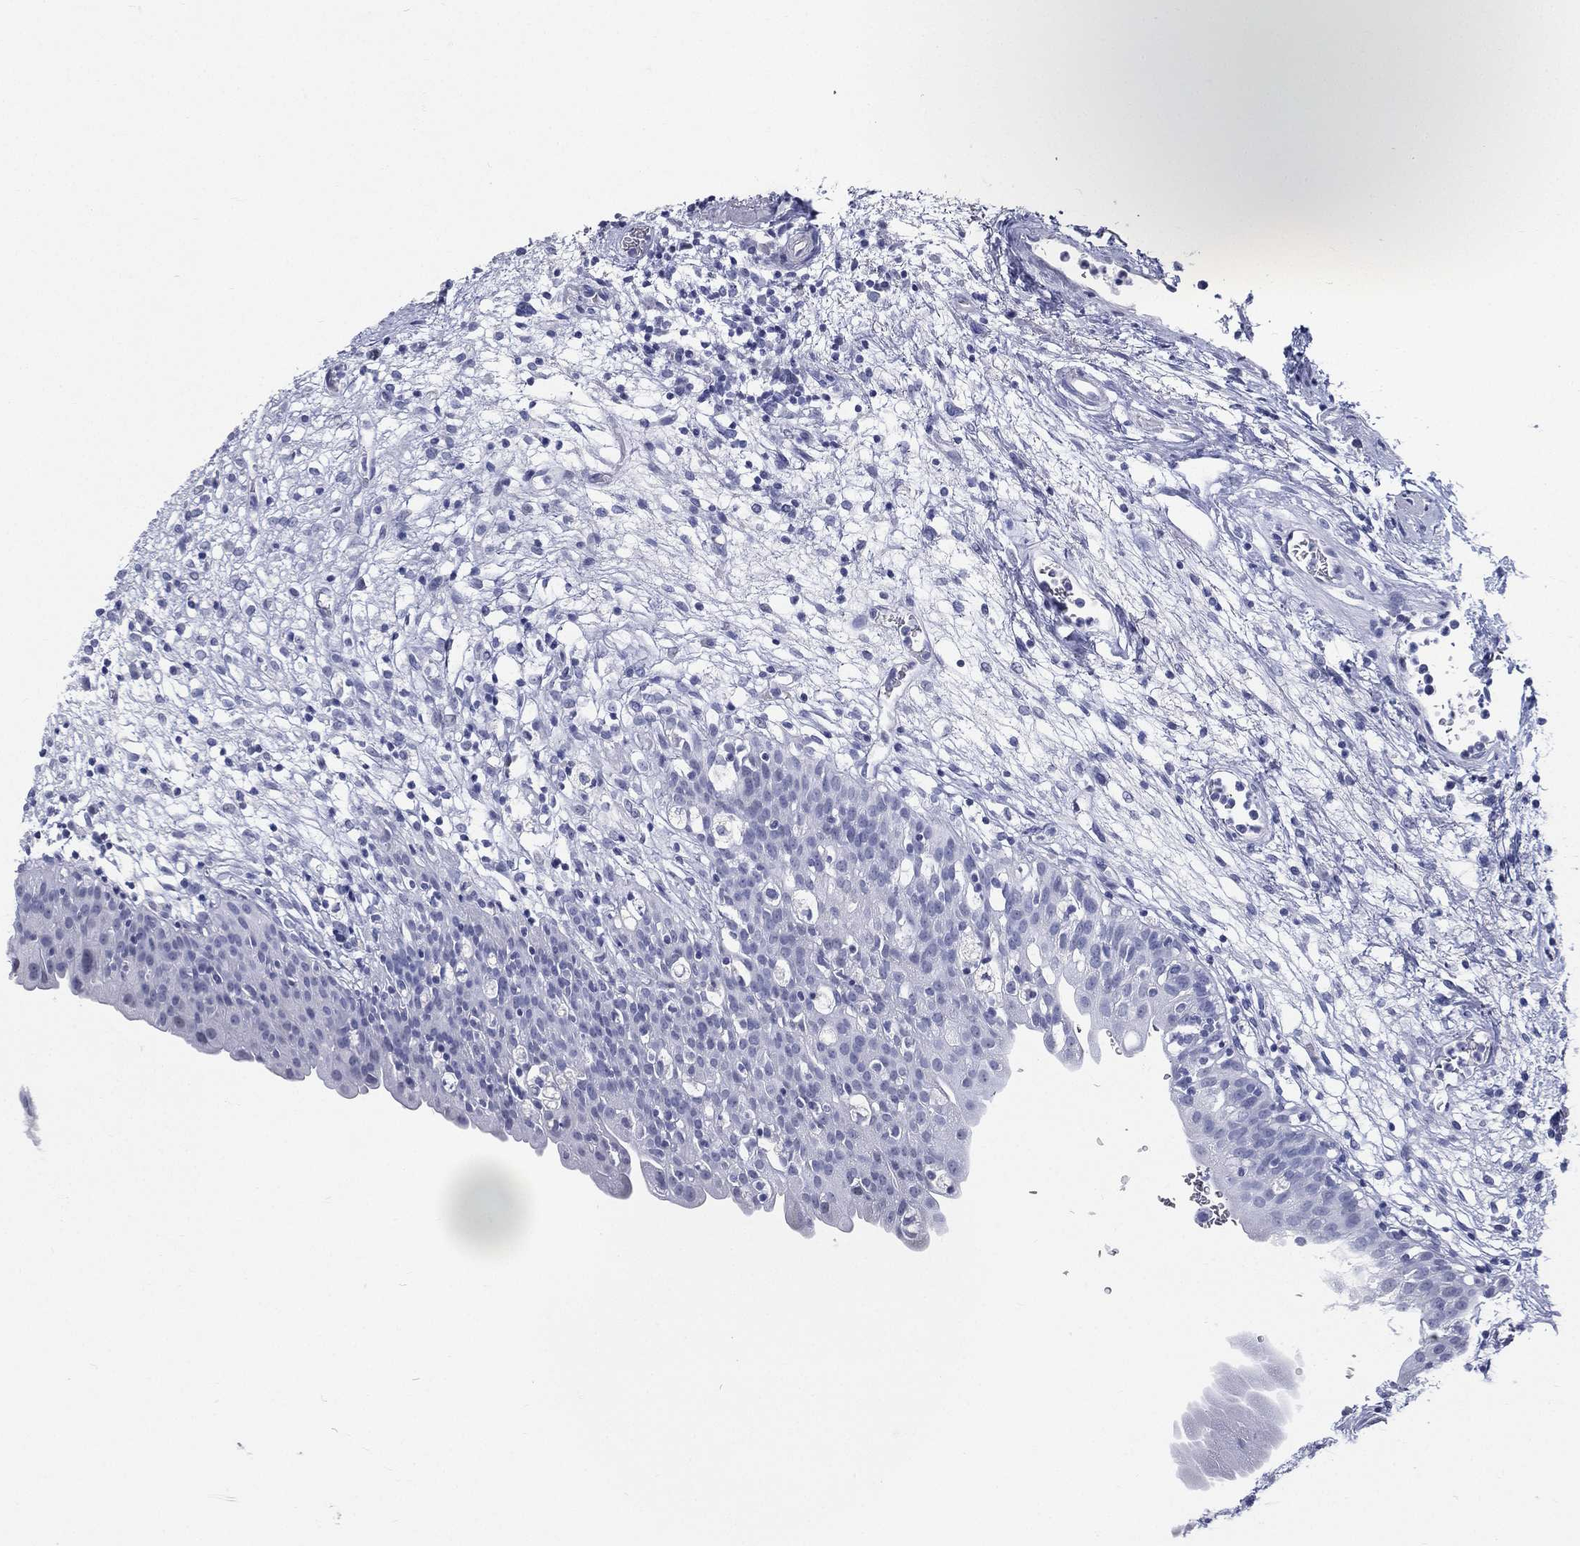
{"staining": {"intensity": "negative", "quantity": "none", "location": "none"}, "tissue": "urinary bladder", "cell_type": "Urothelial cells", "image_type": "normal", "snomed": [{"axis": "morphology", "description": "Normal tissue, NOS"}, {"axis": "topography", "description": "Urinary bladder"}], "caption": "Urothelial cells are negative for protein expression in unremarkable human urinary bladder.", "gene": "RSPH4A", "patient": {"sex": "male", "age": 76}}